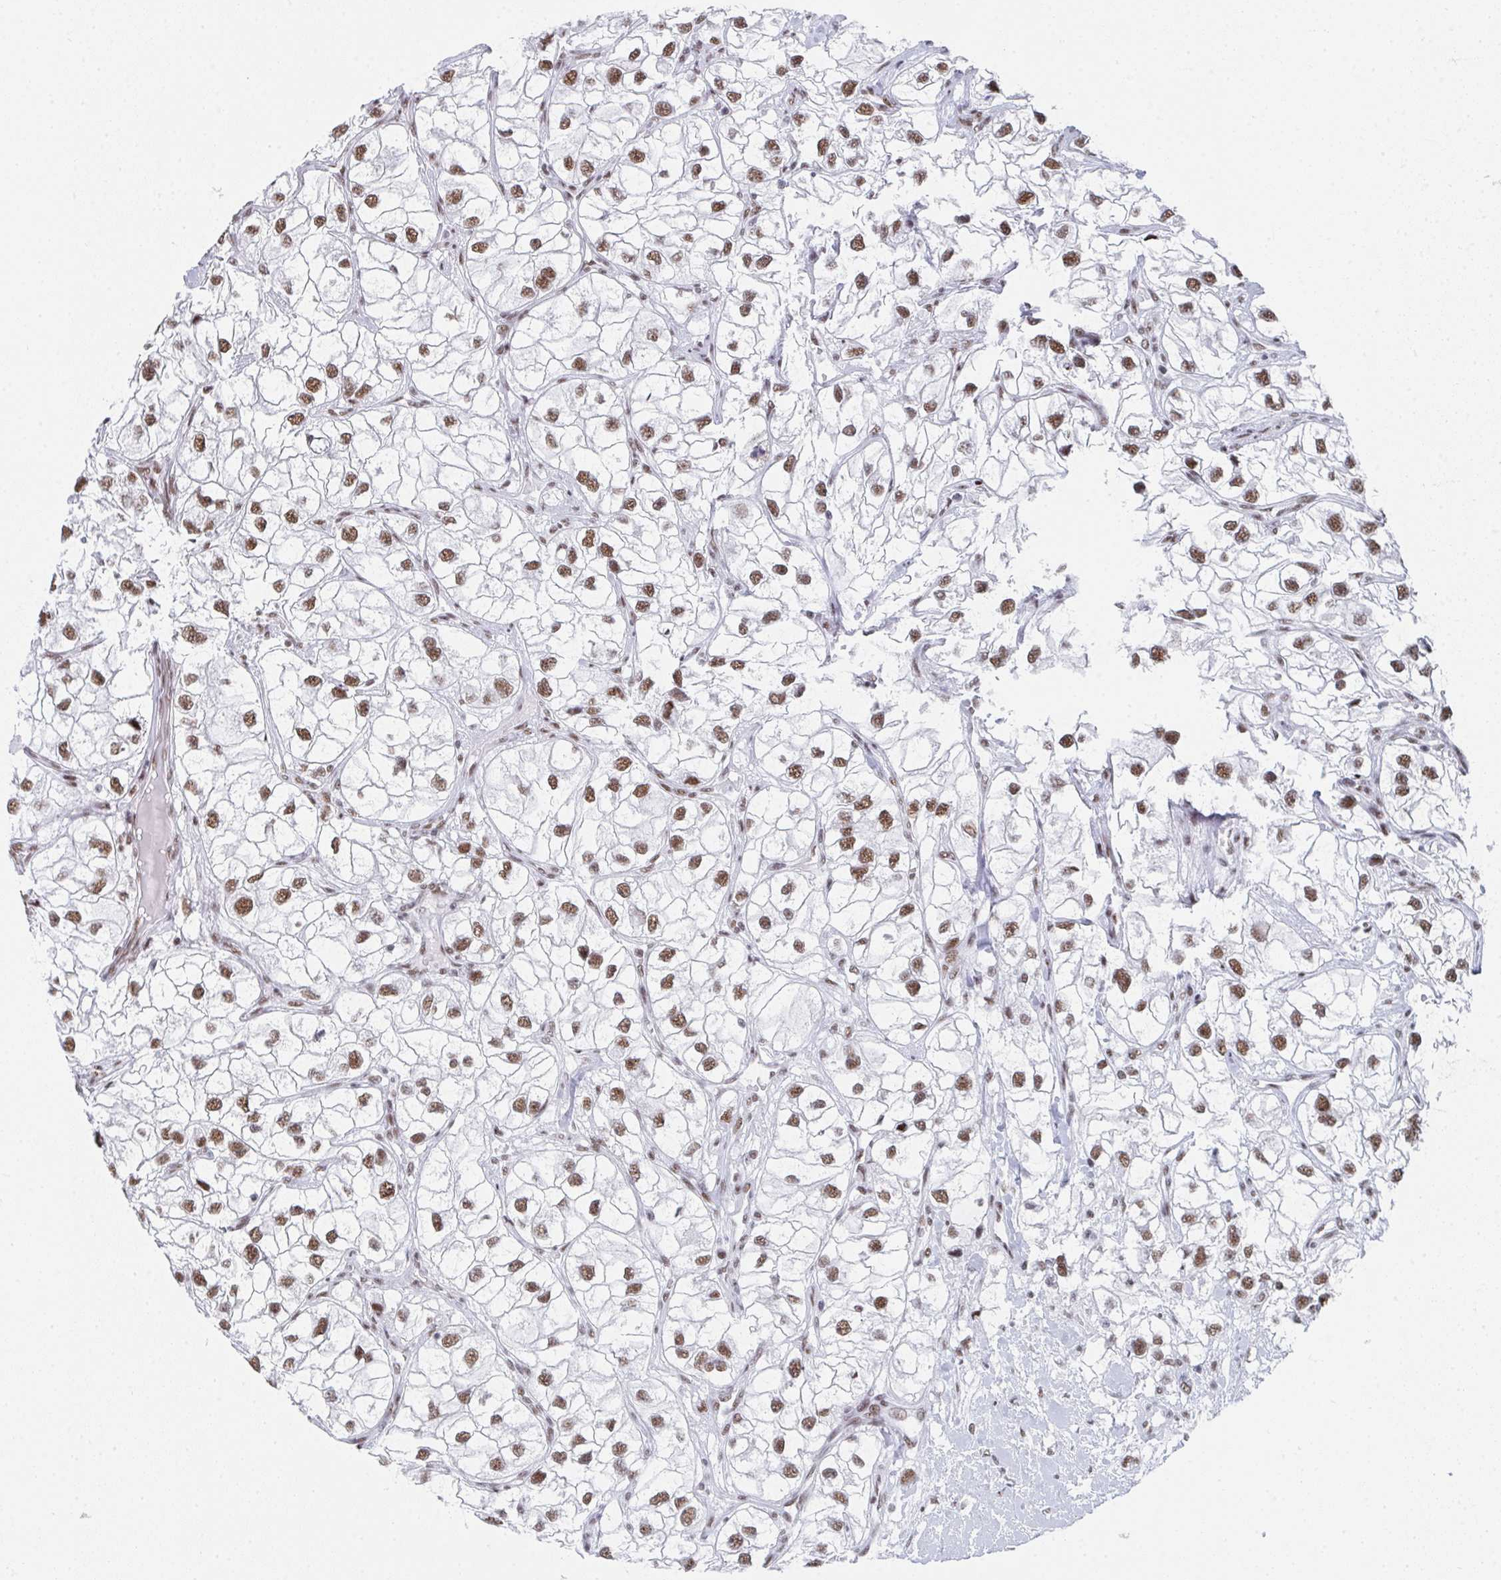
{"staining": {"intensity": "moderate", "quantity": "25%-75%", "location": "nuclear"}, "tissue": "renal cancer", "cell_type": "Tumor cells", "image_type": "cancer", "snomed": [{"axis": "morphology", "description": "Adenocarcinoma, NOS"}, {"axis": "topography", "description": "Kidney"}], "caption": "Brown immunohistochemical staining in human adenocarcinoma (renal) demonstrates moderate nuclear staining in approximately 25%-75% of tumor cells.", "gene": "SNRNP70", "patient": {"sex": "male", "age": 59}}